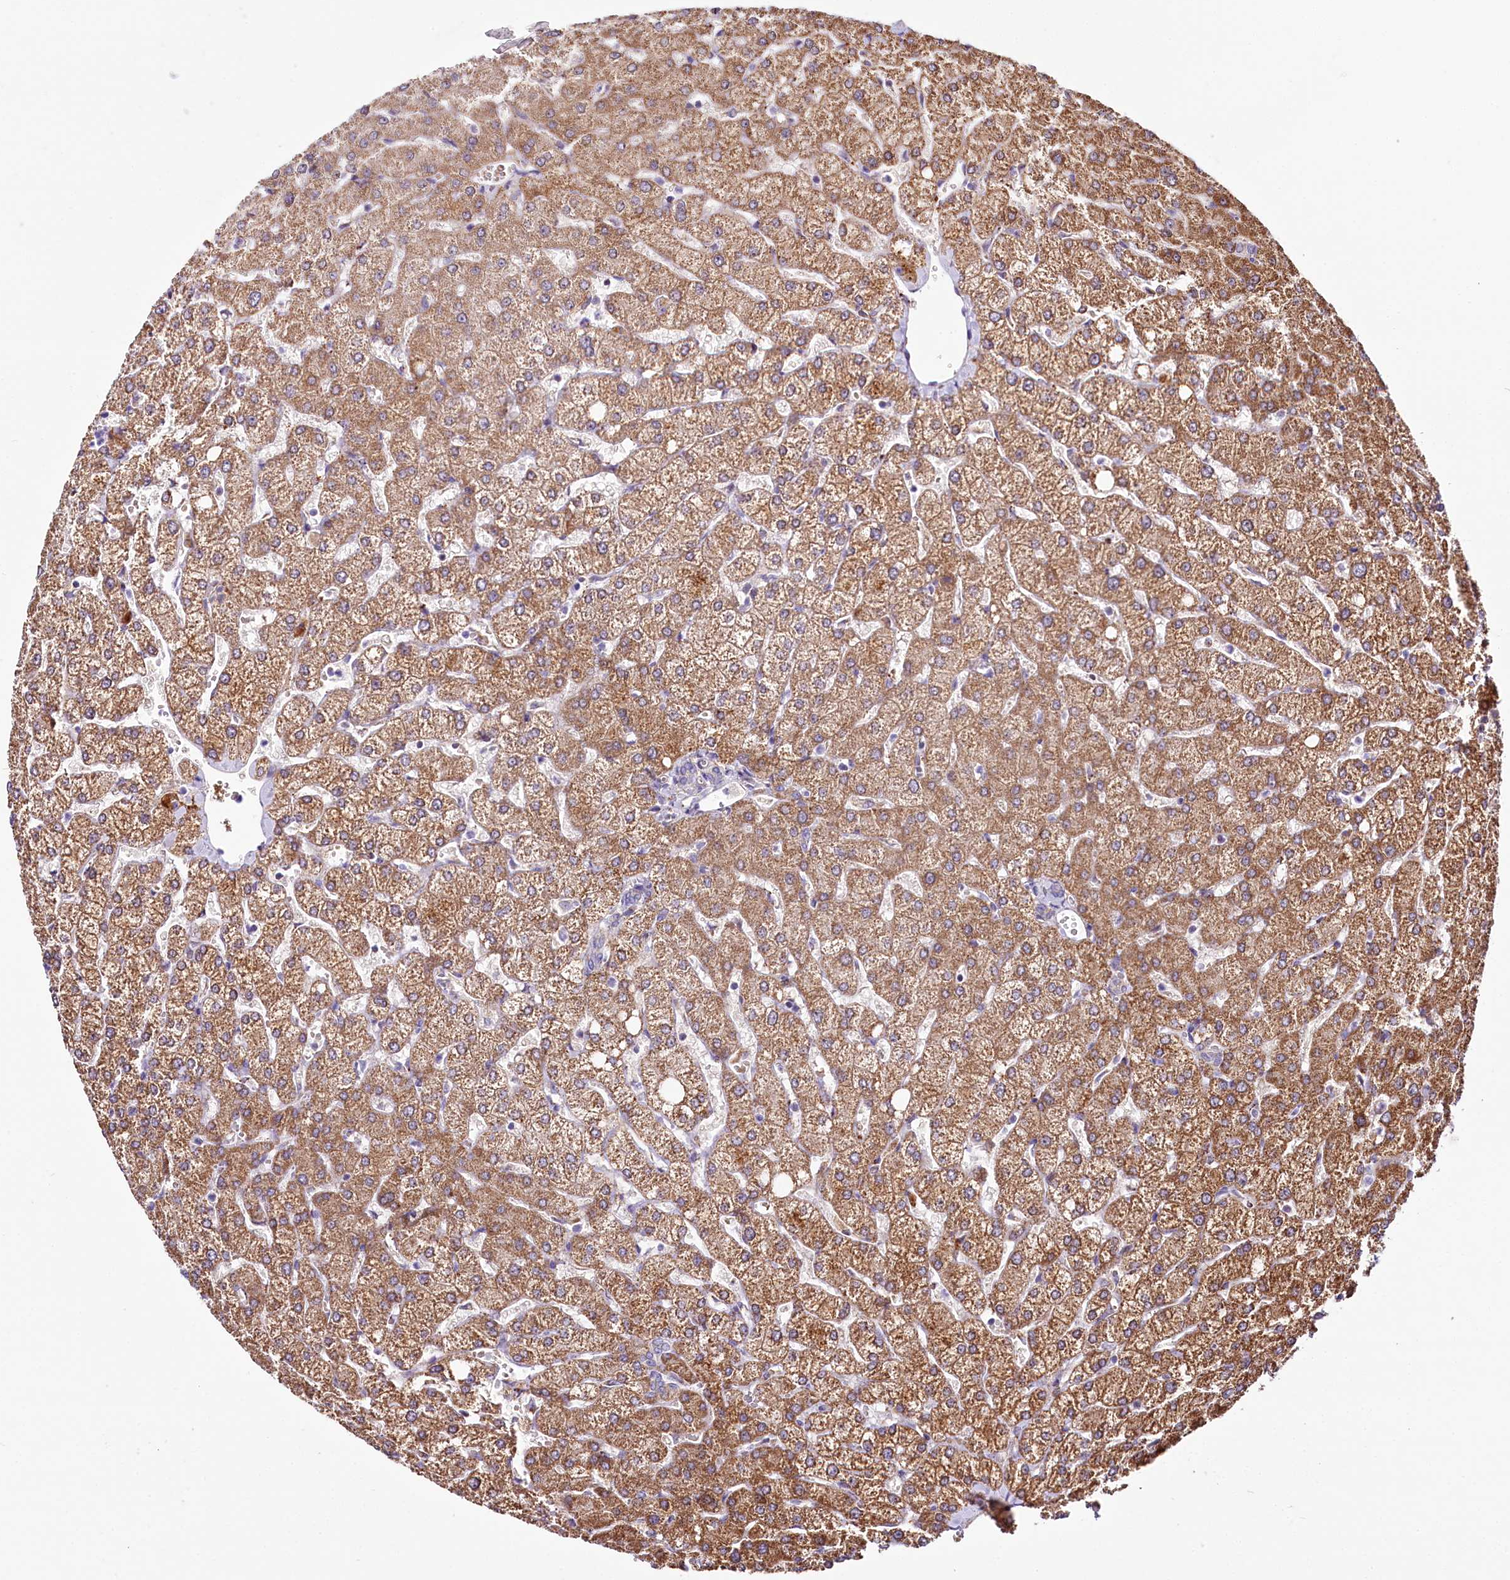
{"staining": {"intensity": "negative", "quantity": "none", "location": "none"}, "tissue": "liver", "cell_type": "Cholangiocytes", "image_type": "normal", "snomed": [{"axis": "morphology", "description": "Normal tissue, NOS"}, {"axis": "topography", "description": "Liver"}], "caption": "DAB (3,3'-diaminobenzidine) immunohistochemical staining of normal human liver exhibits no significant expression in cholangiocytes. Nuclei are stained in blue.", "gene": "ST7", "patient": {"sex": "female", "age": 54}}